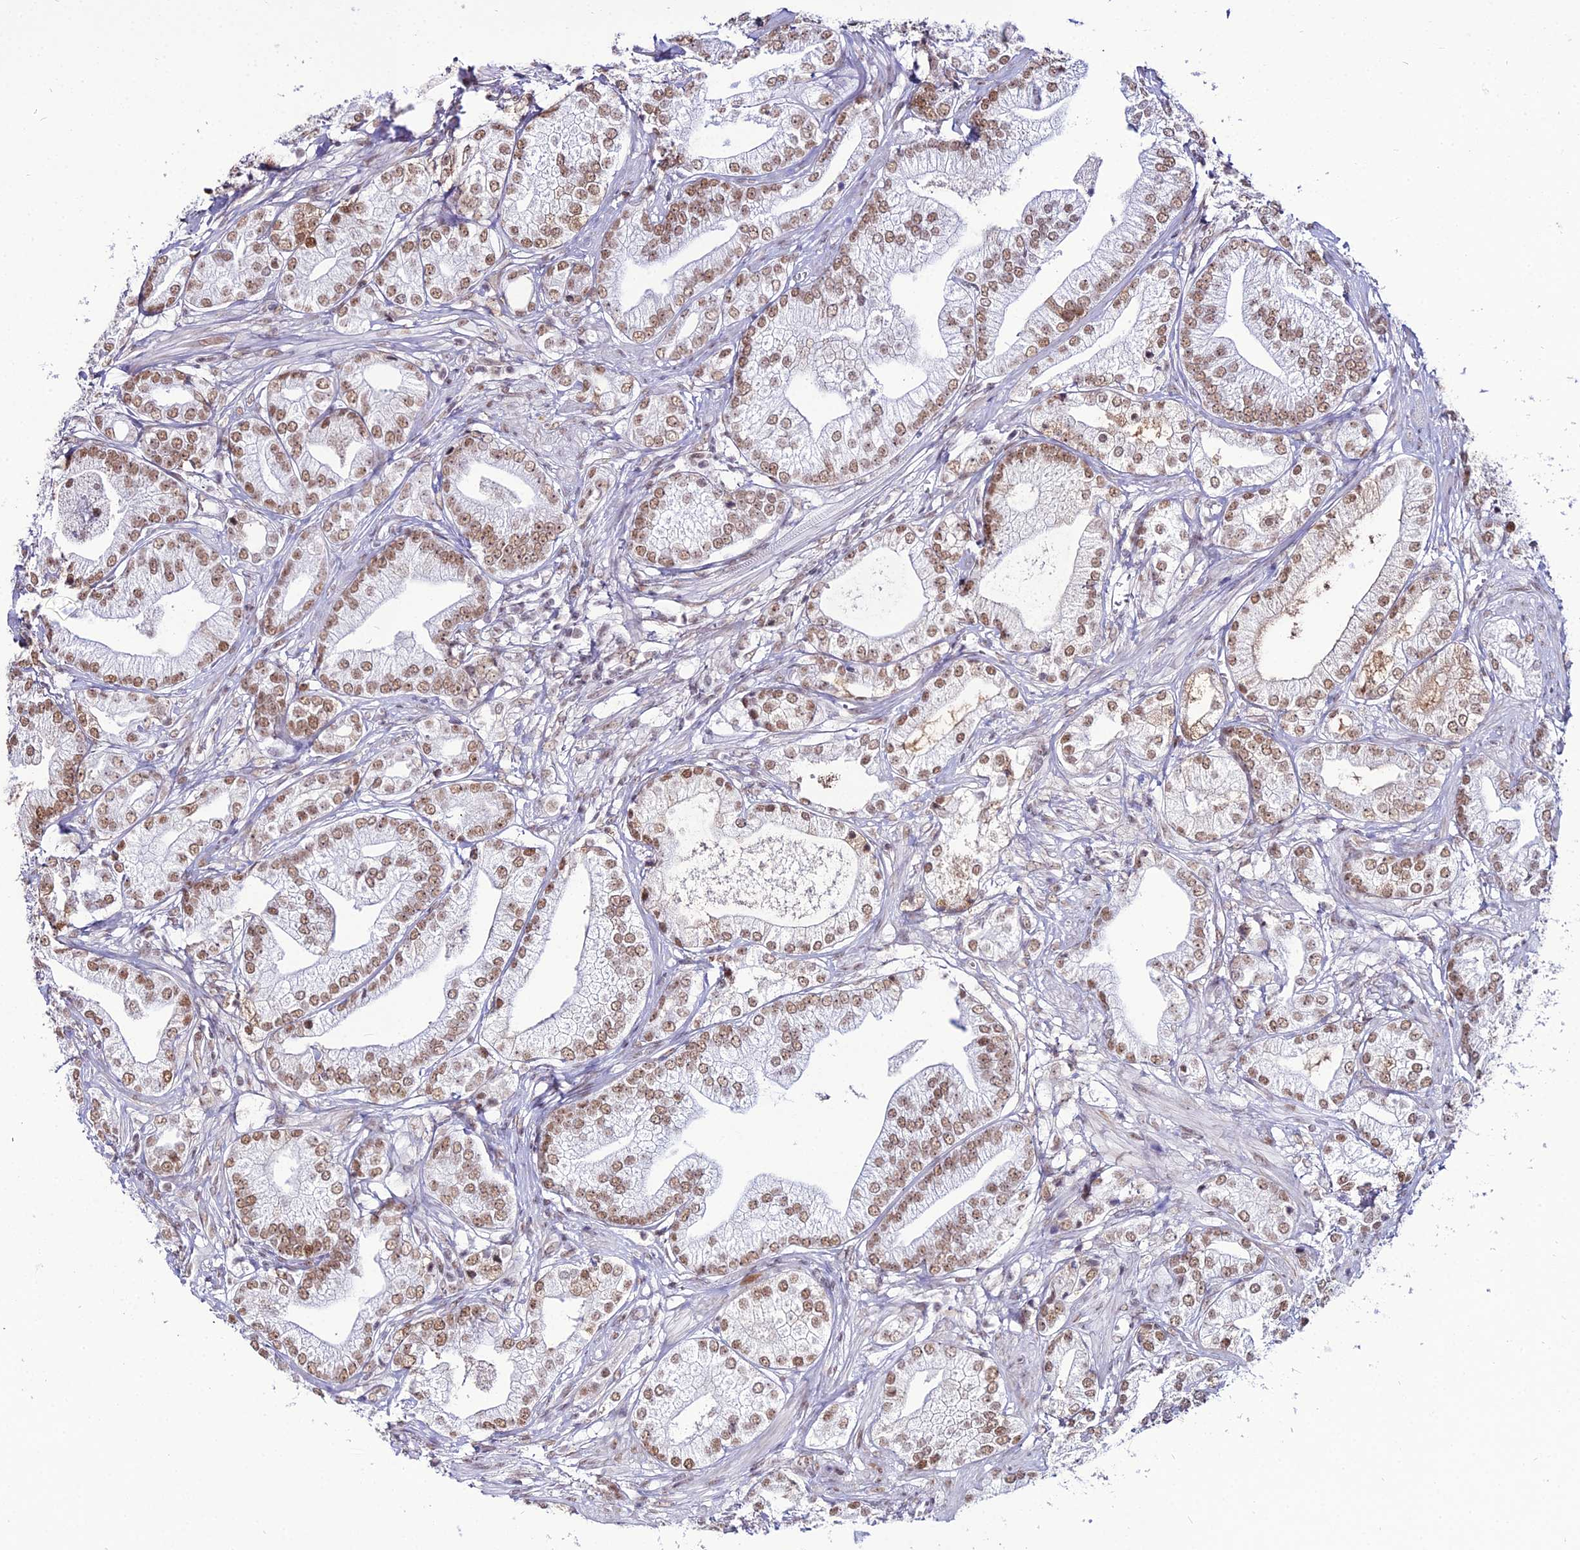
{"staining": {"intensity": "moderate", "quantity": ">75%", "location": "nuclear"}, "tissue": "prostate cancer", "cell_type": "Tumor cells", "image_type": "cancer", "snomed": [{"axis": "morphology", "description": "Adenocarcinoma, High grade"}, {"axis": "topography", "description": "Prostate"}], "caption": "Immunohistochemistry (IHC) of high-grade adenocarcinoma (prostate) displays medium levels of moderate nuclear staining in approximately >75% of tumor cells.", "gene": "RBM12", "patient": {"sex": "male", "age": 50}}